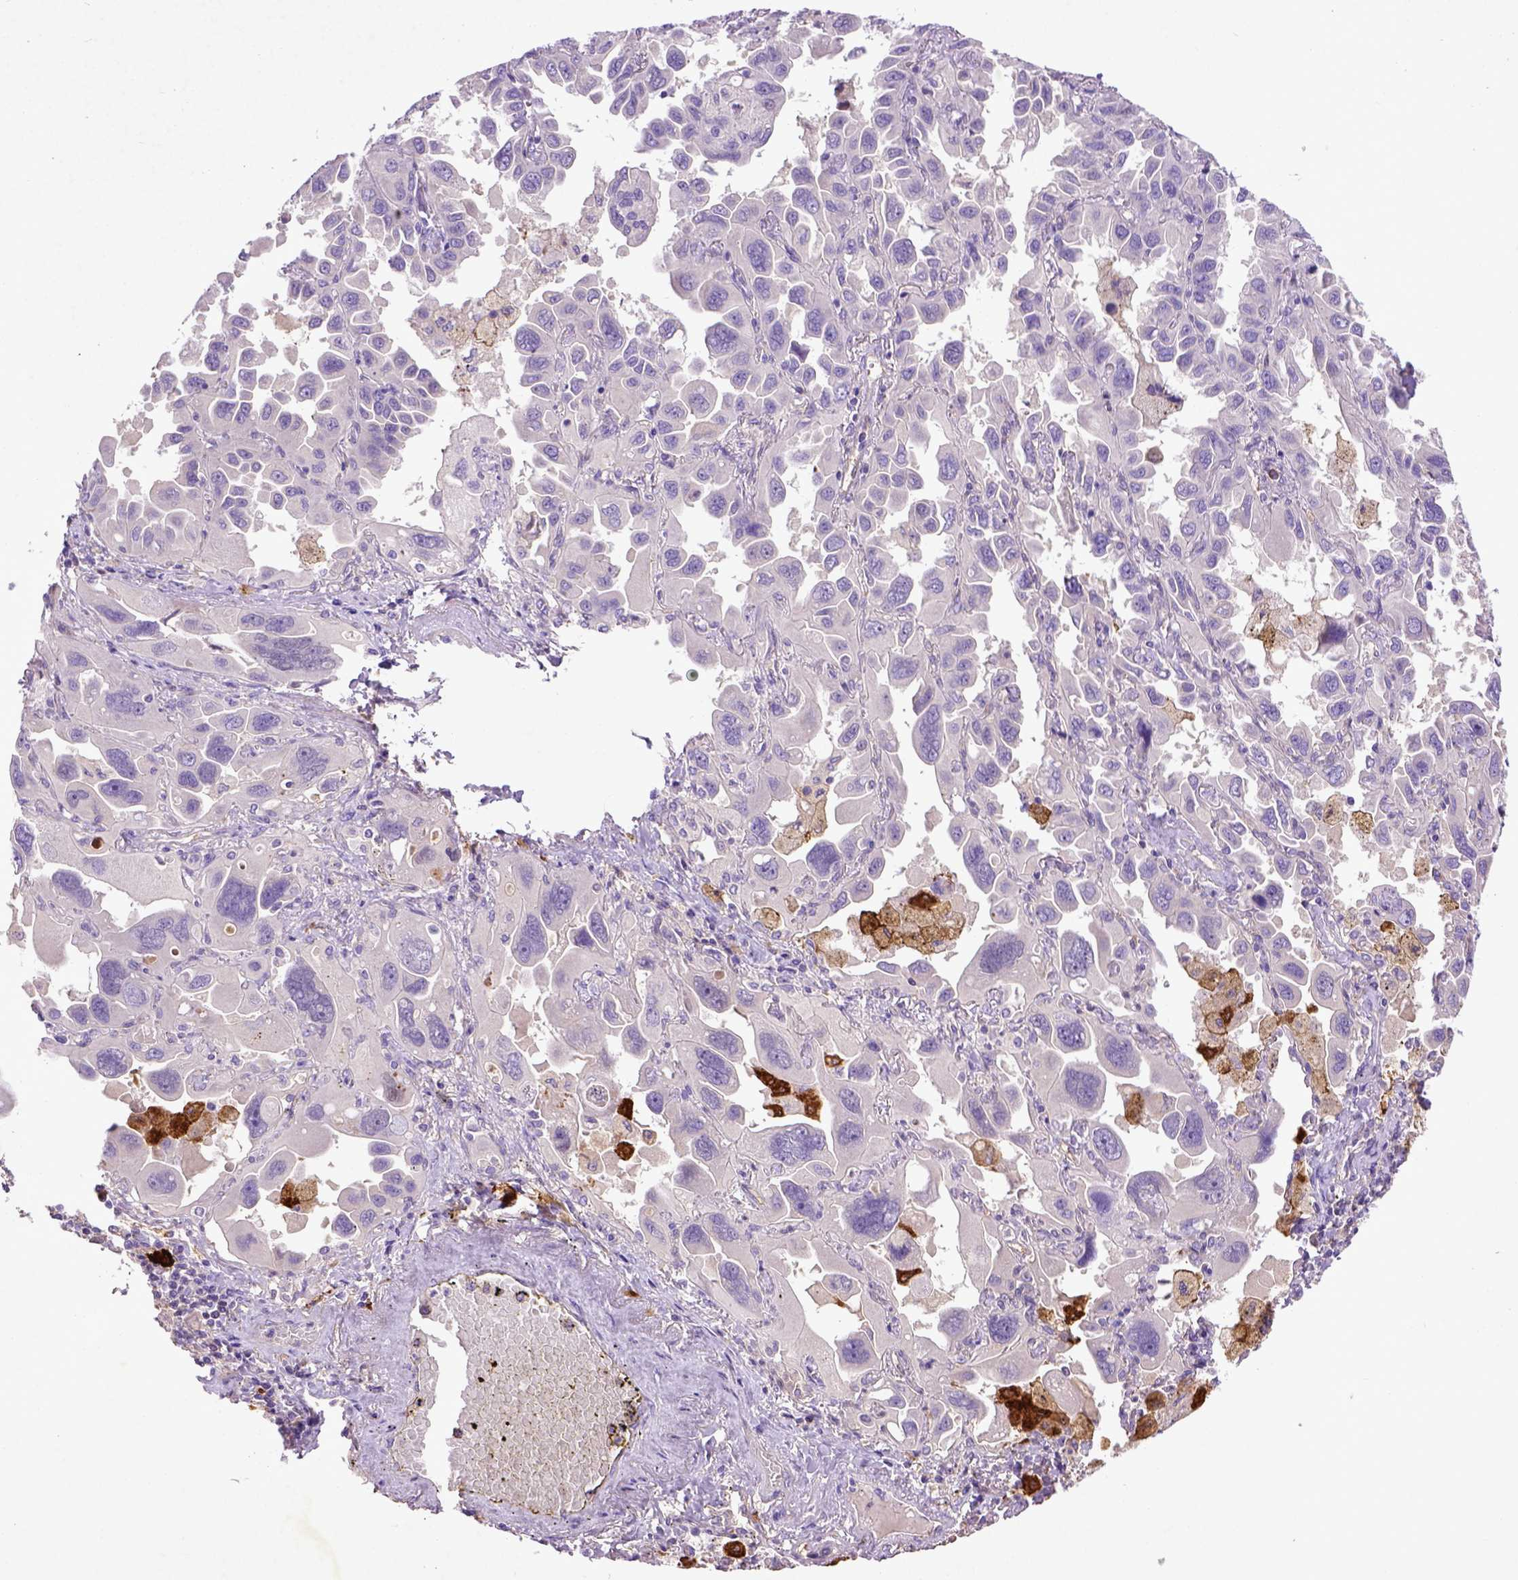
{"staining": {"intensity": "negative", "quantity": "none", "location": "none"}, "tissue": "lung cancer", "cell_type": "Tumor cells", "image_type": "cancer", "snomed": [{"axis": "morphology", "description": "Adenocarcinoma, NOS"}, {"axis": "topography", "description": "Lung"}], "caption": "Photomicrograph shows no significant protein positivity in tumor cells of lung cancer.", "gene": "DEPDC1B", "patient": {"sex": "male", "age": 64}}